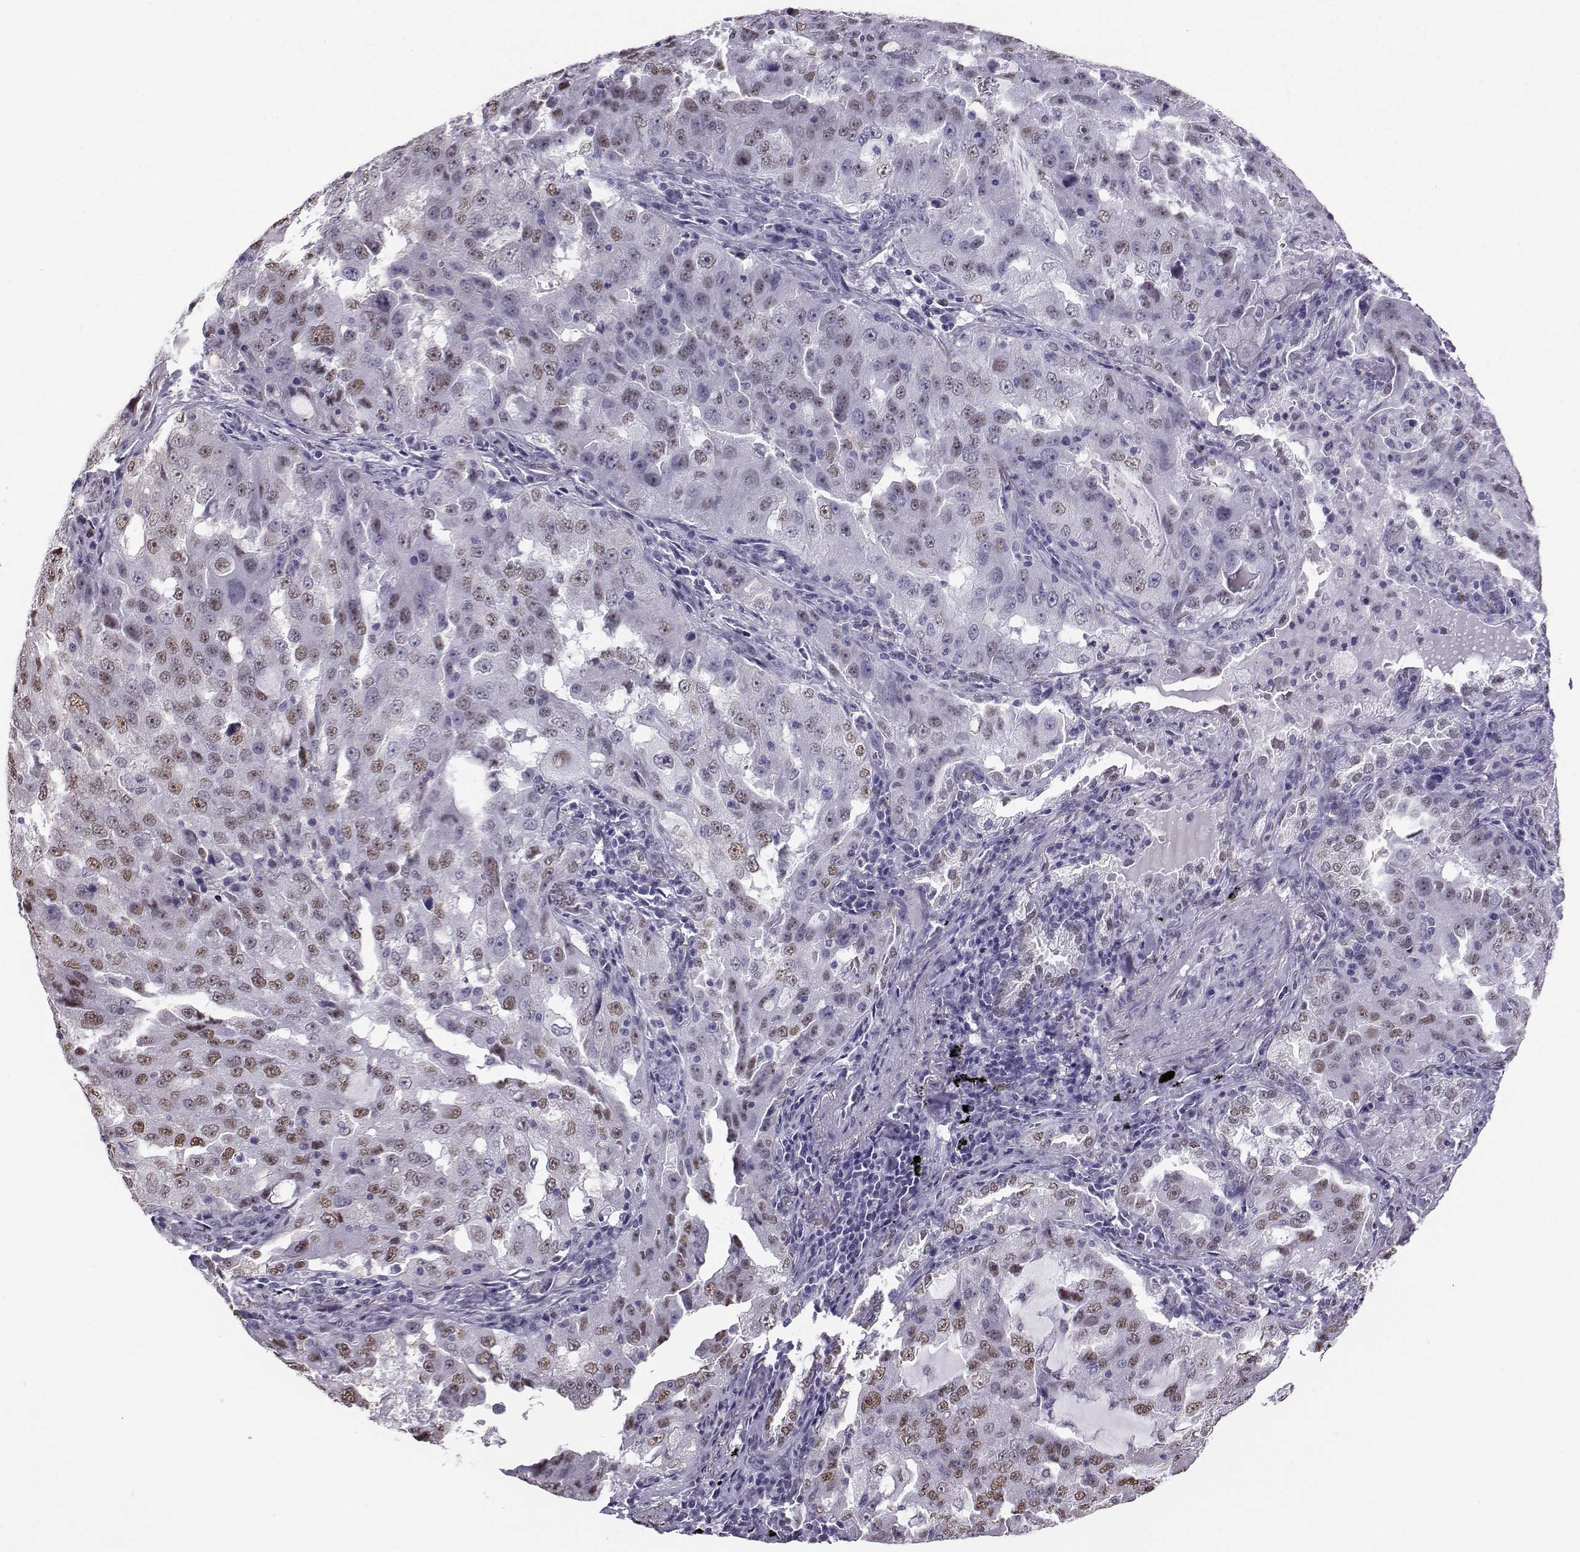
{"staining": {"intensity": "moderate", "quantity": "25%-75%", "location": "nuclear"}, "tissue": "lung cancer", "cell_type": "Tumor cells", "image_type": "cancer", "snomed": [{"axis": "morphology", "description": "Adenocarcinoma, NOS"}, {"axis": "topography", "description": "Lung"}], "caption": "Moderate nuclear expression is identified in approximately 25%-75% of tumor cells in lung cancer (adenocarcinoma). (DAB (3,3'-diaminobenzidine) IHC, brown staining for protein, blue staining for nuclei).", "gene": "TEDC2", "patient": {"sex": "female", "age": 61}}